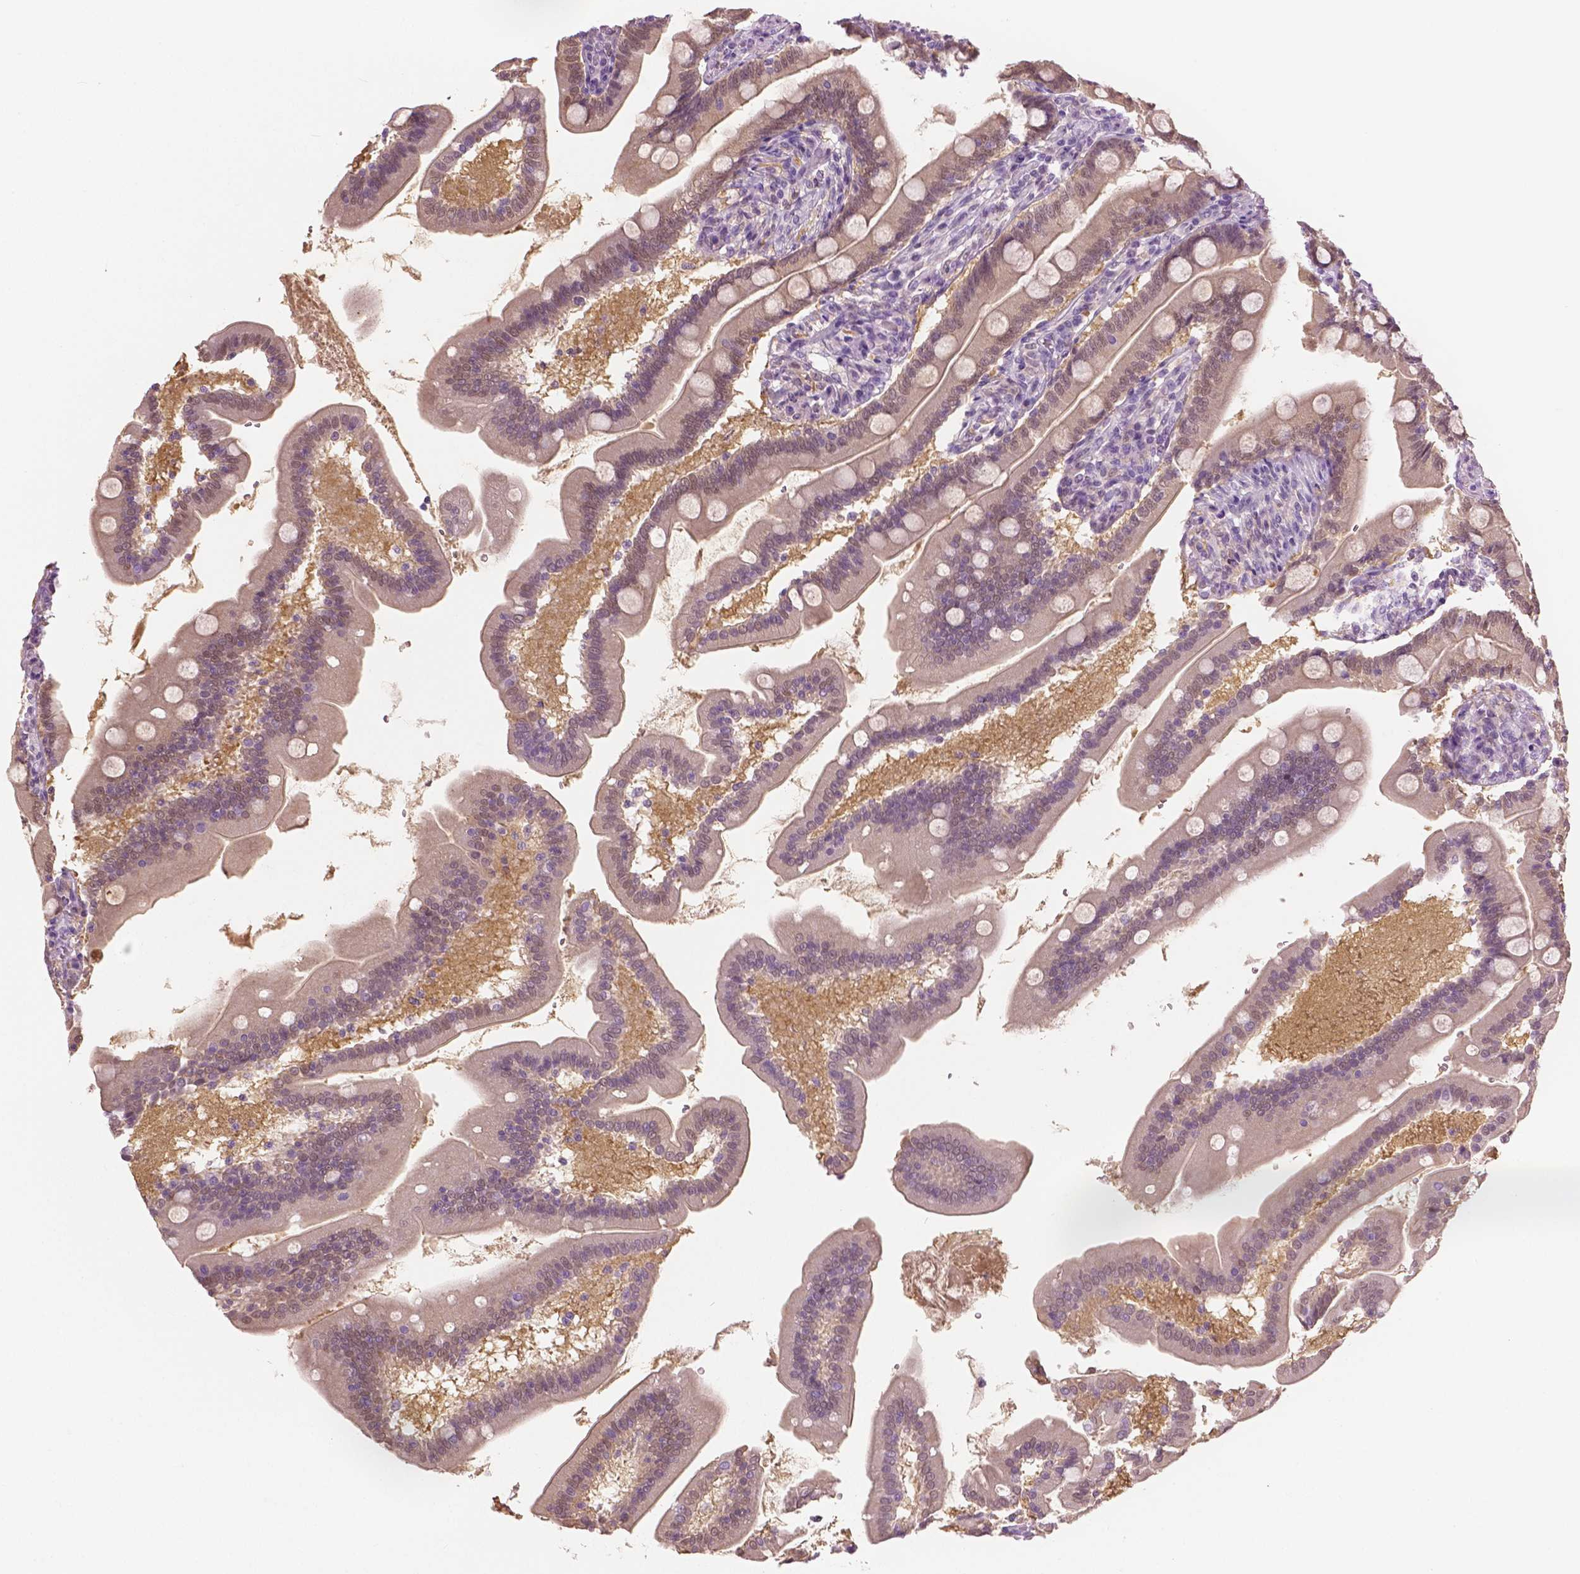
{"staining": {"intensity": "weak", "quantity": "25%-75%", "location": "cytoplasmic/membranous,nuclear"}, "tissue": "duodenum", "cell_type": "Glandular cells", "image_type": "normal", "snomed": [{"axis": "morphology", "description": "Normal tissue, NOS"}, {"axis": "topography", "description": "Duodenum"}], "caption": "High-power microscopy captured an IHC micrograph of unremarkable duodenum, revealing weak cytoplasmic/membranous,nuclear positivity in about 25%-75% of glandular cells. (IHC, brightfield microscopy, high magnification).", "gene": "GALM", "patient": {"sex": "female", "age": 67}}